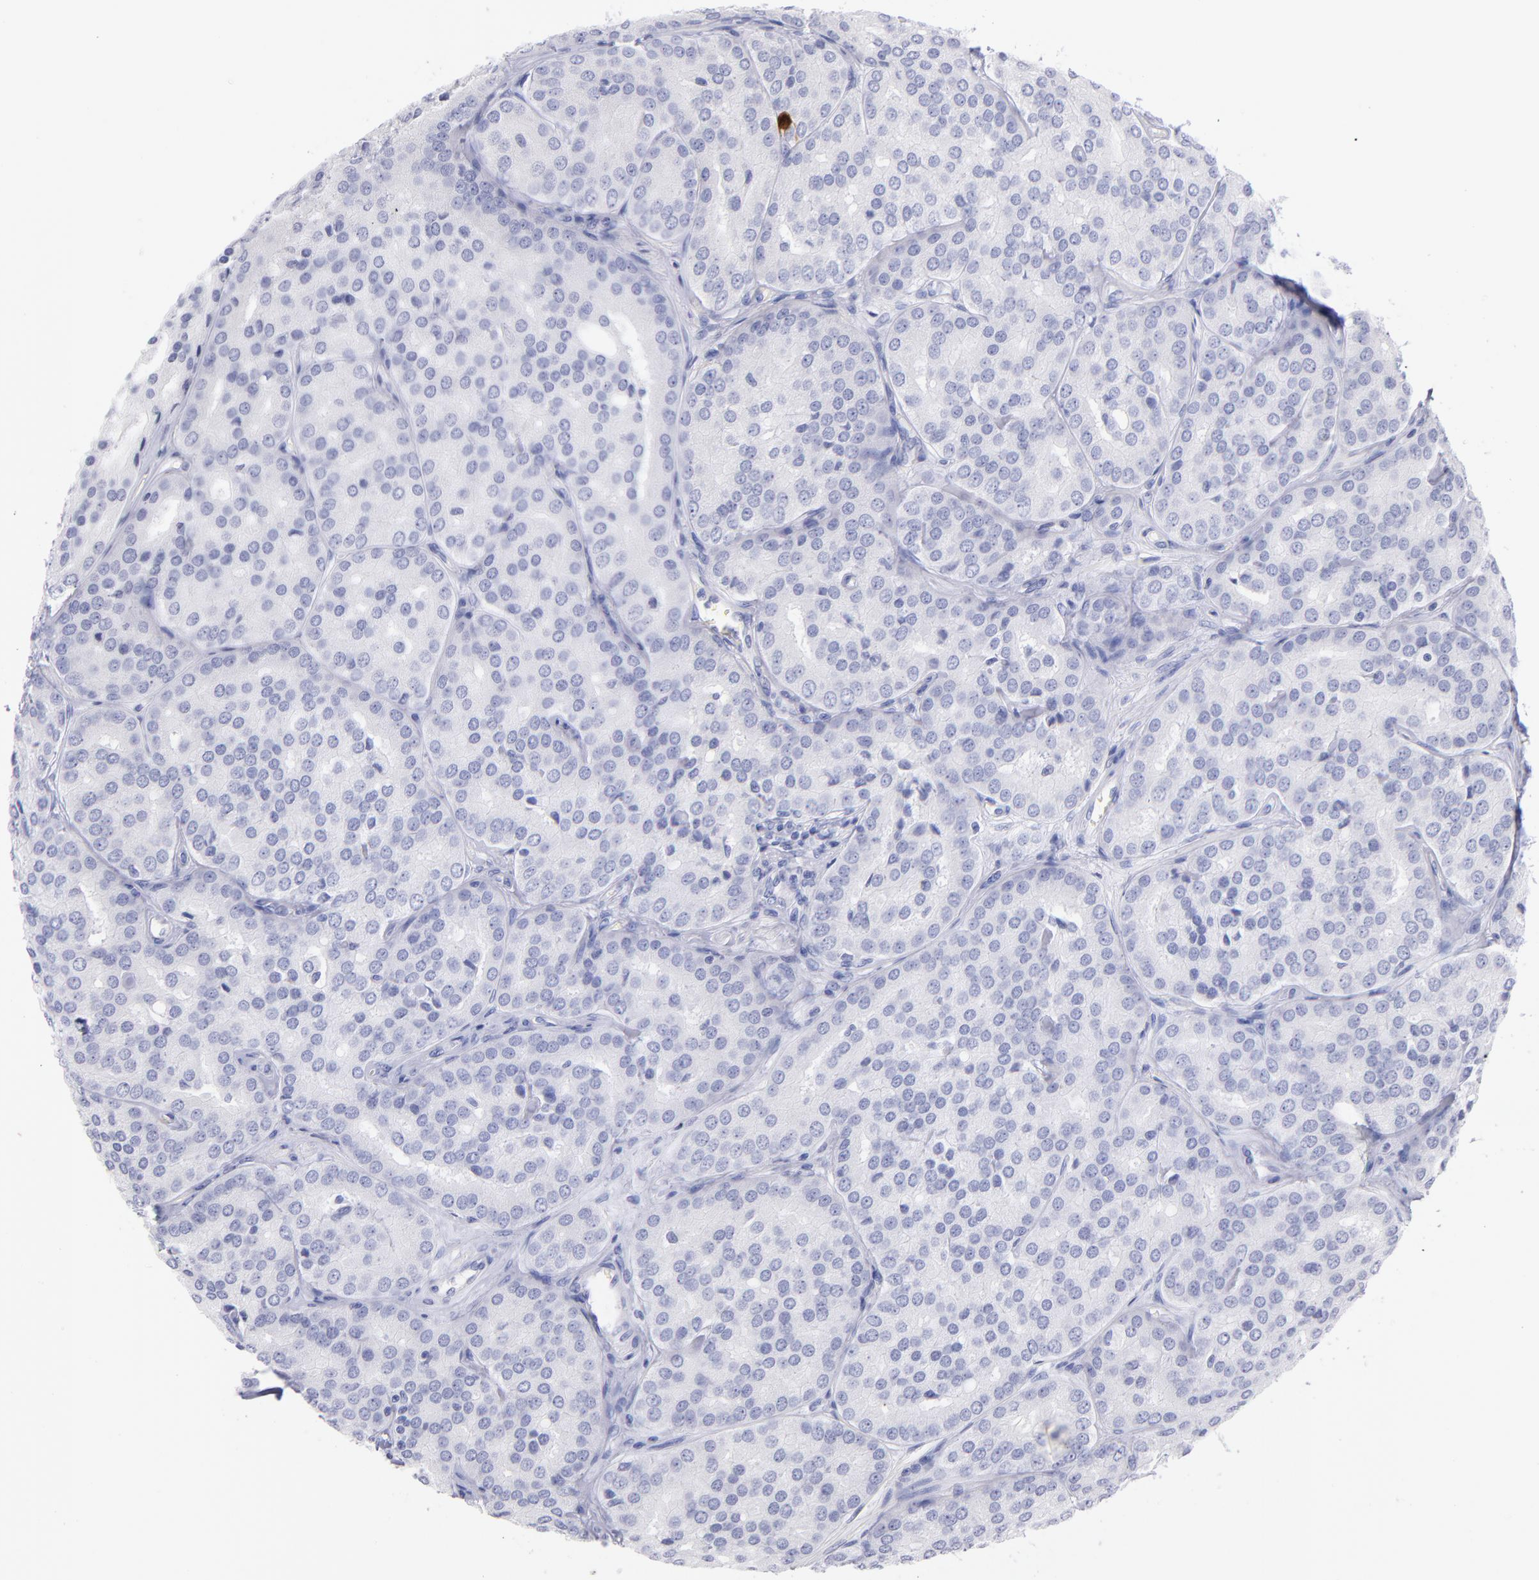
{"staining": {"intensity": "moderate", "quantity": "<25%", "location": "nuclear"}, "tissue": "prostate cancer", "cell_type": "Tumor cells", "image_type": "cancer", "snomed": [{"axis": "morphology", "description": "Adenocarcinoma, High grade"}, {"axis": "topography", "description": "Prostate"}], "caption": "There is low levels of moderate nuclear positivity in tumor cells of prostate adenocarcinoma (high-grade), as demonstrated by immunohistochemical staining (brown color).", "gene": "SCGN", "patient": {"sex": "male", "age": 64}}